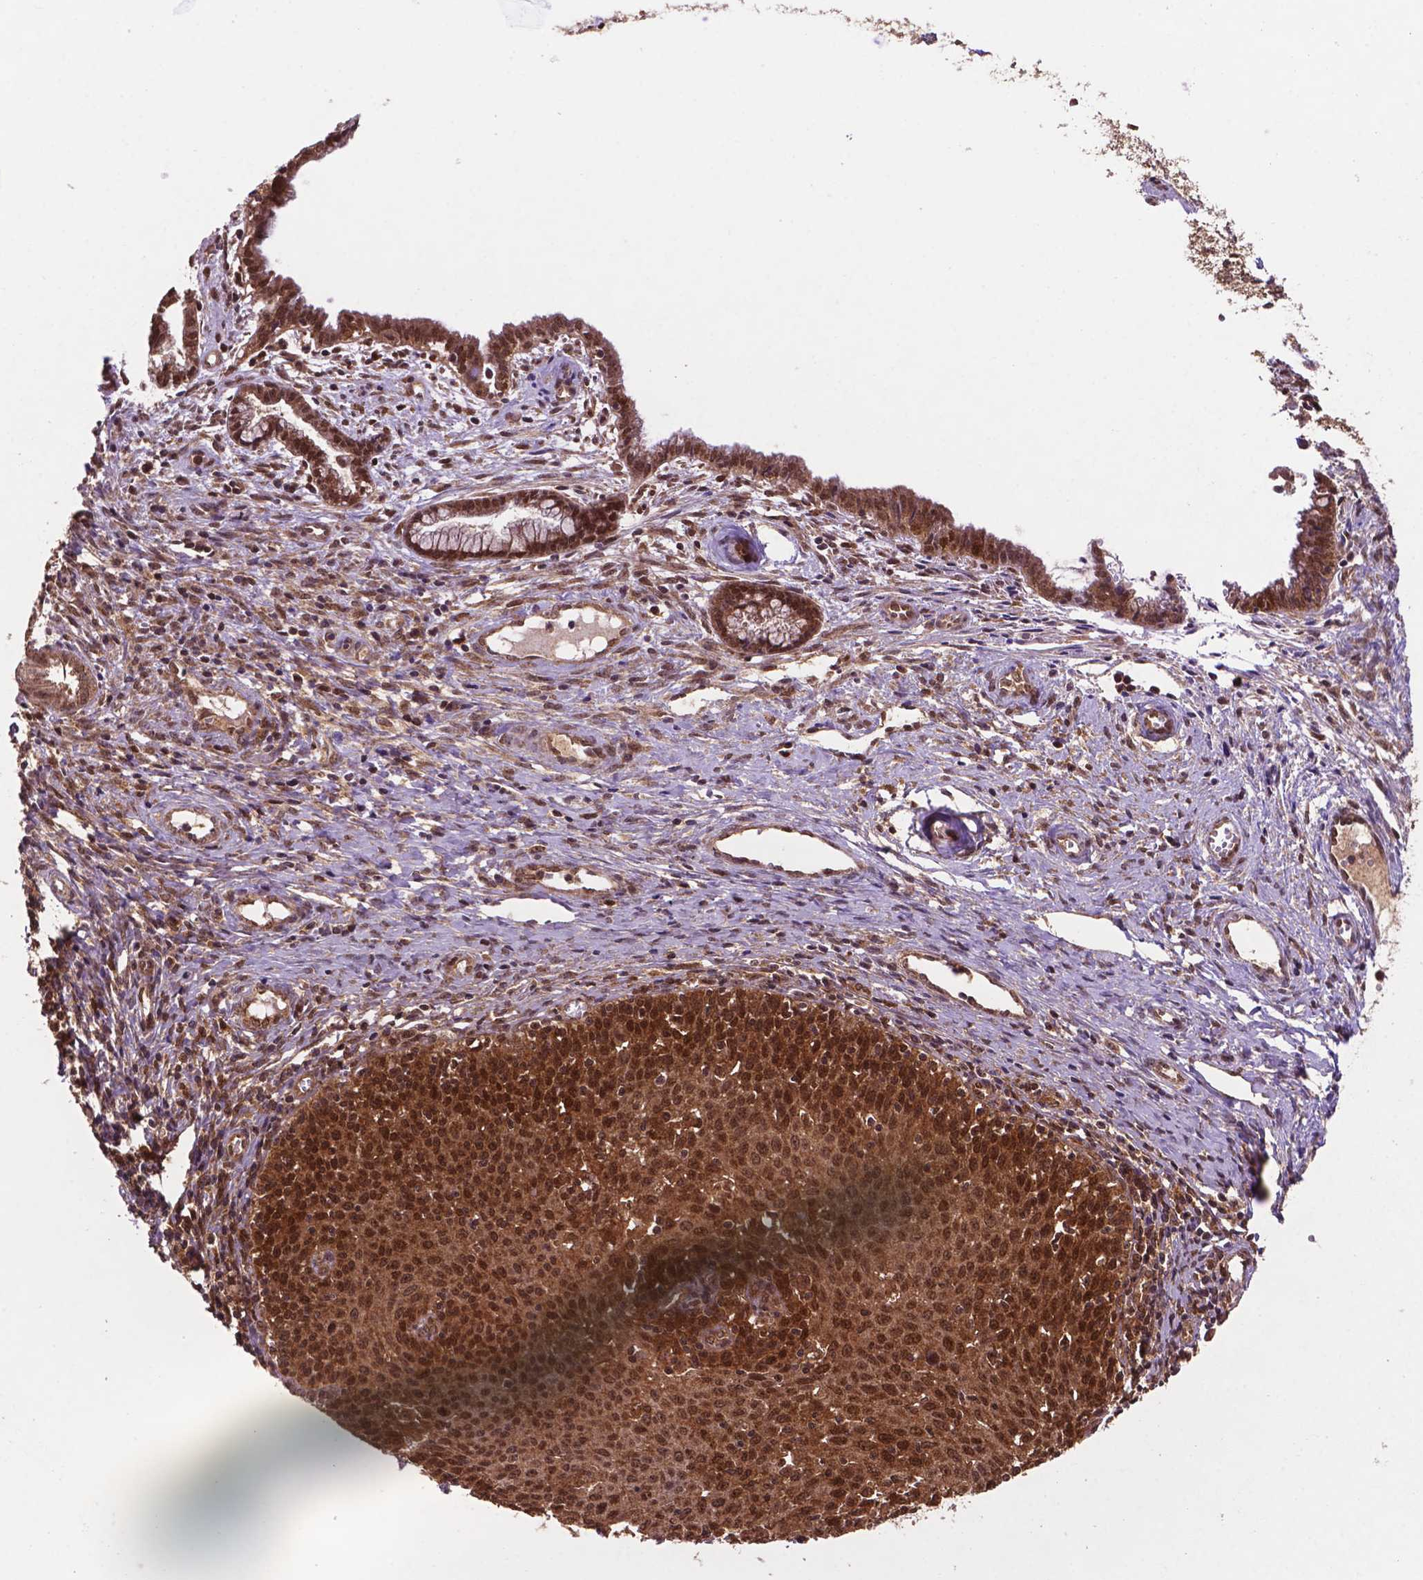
{"staining": {"intensity": "moderate", "quantity": ">75%", "location": "cytoplasmic/membranous,nuclear"}, "tissue": "cervical cancer", "cell_type": "Tumor cells", "image_type": "cancer", "snomed": [{"axis": "morphology", "description": "Squamous cell carcinoma, NOS"}, {"axis": "topography", "description": "Cervix"}], "caption": "Immunohistochemistry image of neoplastic tissue: squamous cell carcinoma (cervical) stained using immunohistochemistry reveals medium levels of moderate protein expression localized specifically in the cytoplasmic/membranous and nuclear of tumor cells, appearing as a cytoplasmic/membranous and nuclear brown color.", "gene": "UBE2L6", "patient": {"sex": "female", "age": 38}}